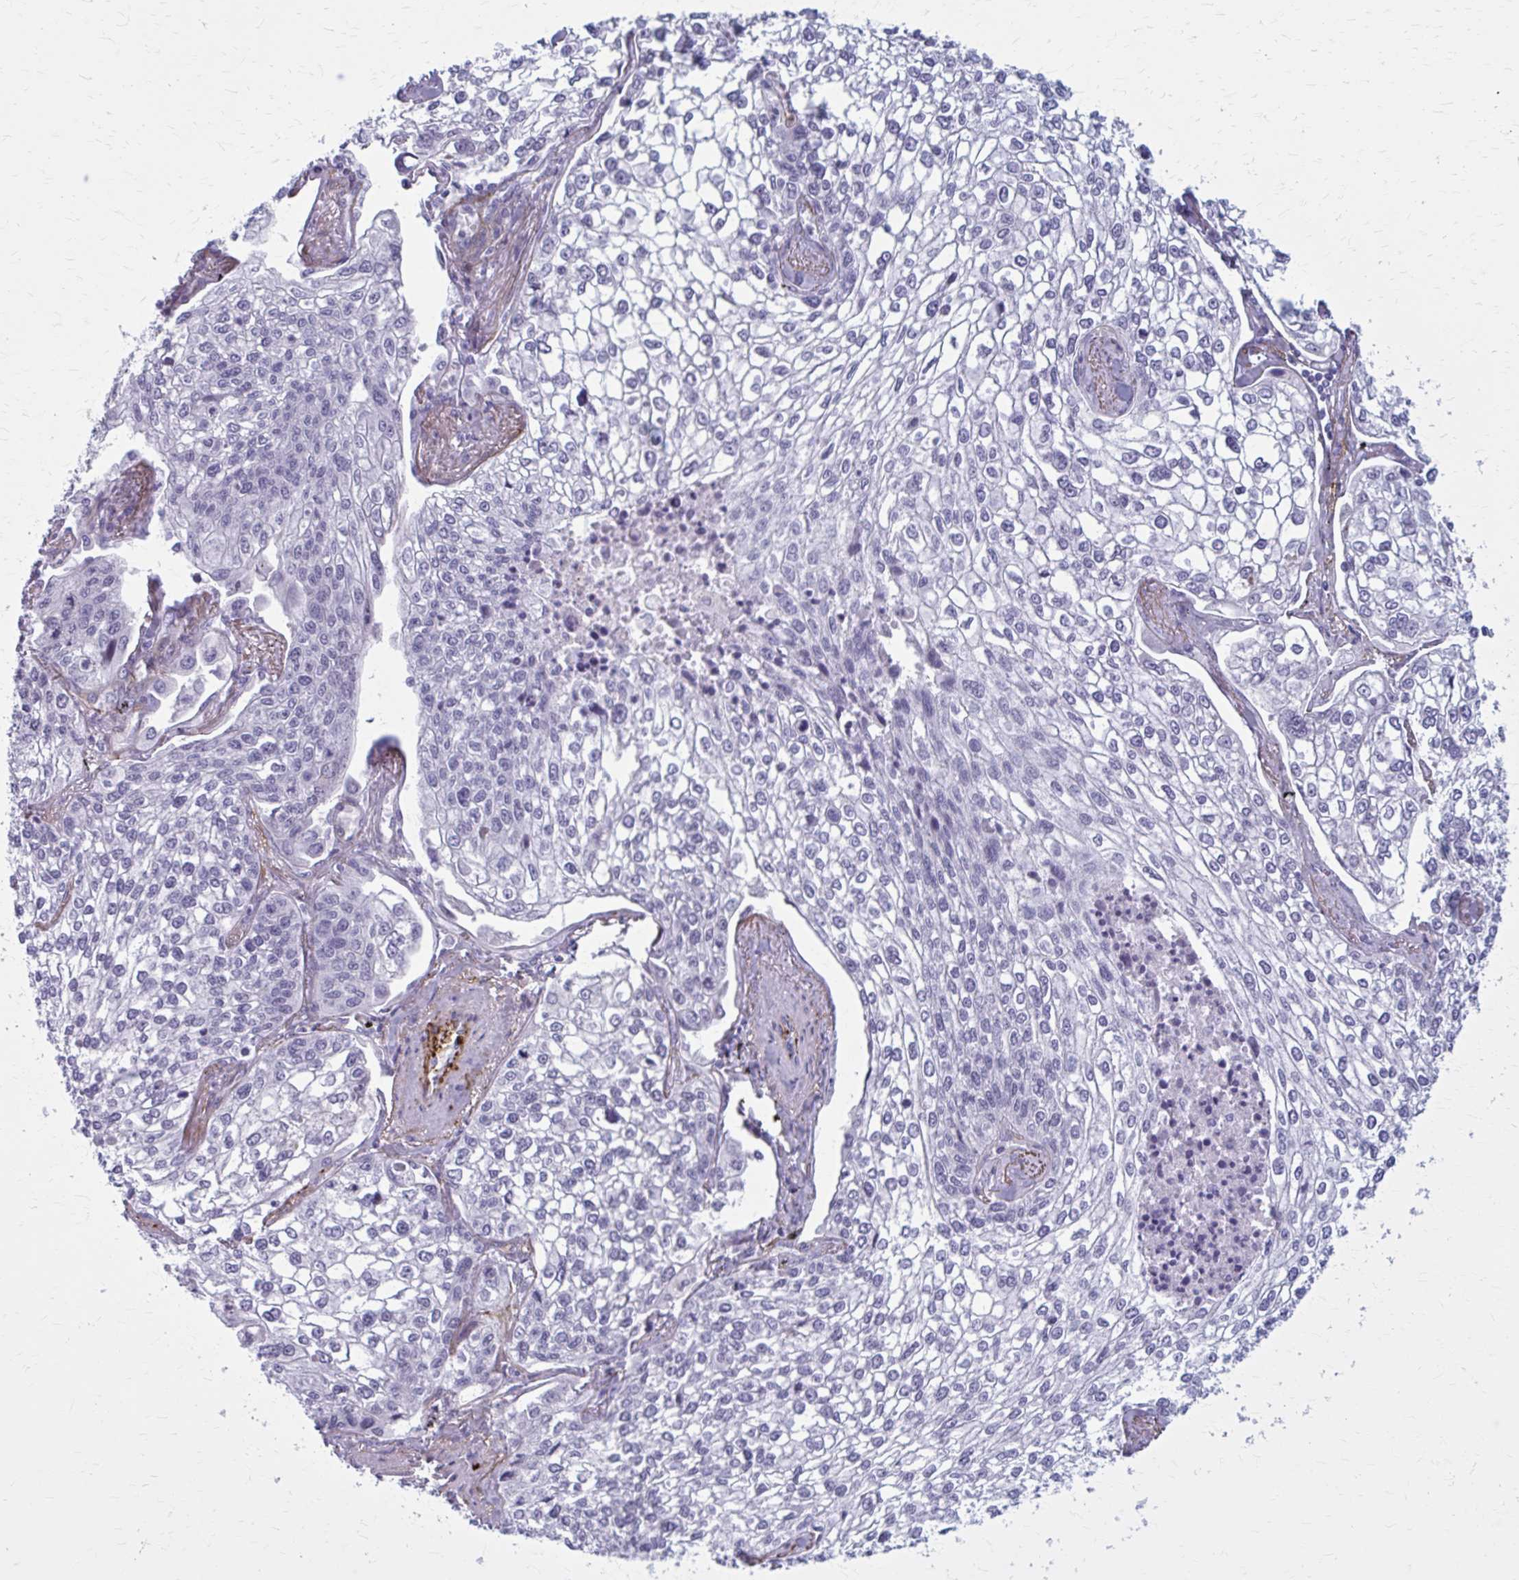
{"staining": {"intensity": "negative", "quantity": "none", "location": "none"}, "tissue": "lung cancer", "cell_type": "Tumor cells", "image_type": "cancer", "snomed": [{"axis": "morphology", "description": "Squamous cell carcinoma, NOS"}, {"axis": "topography", "description": "Lung"}], "caption": "The micrograph shows no significant positivity in tumor cells of lung cancer.", "gene": "AKAP12", "patient": {"sex": "male", "age": 74}}